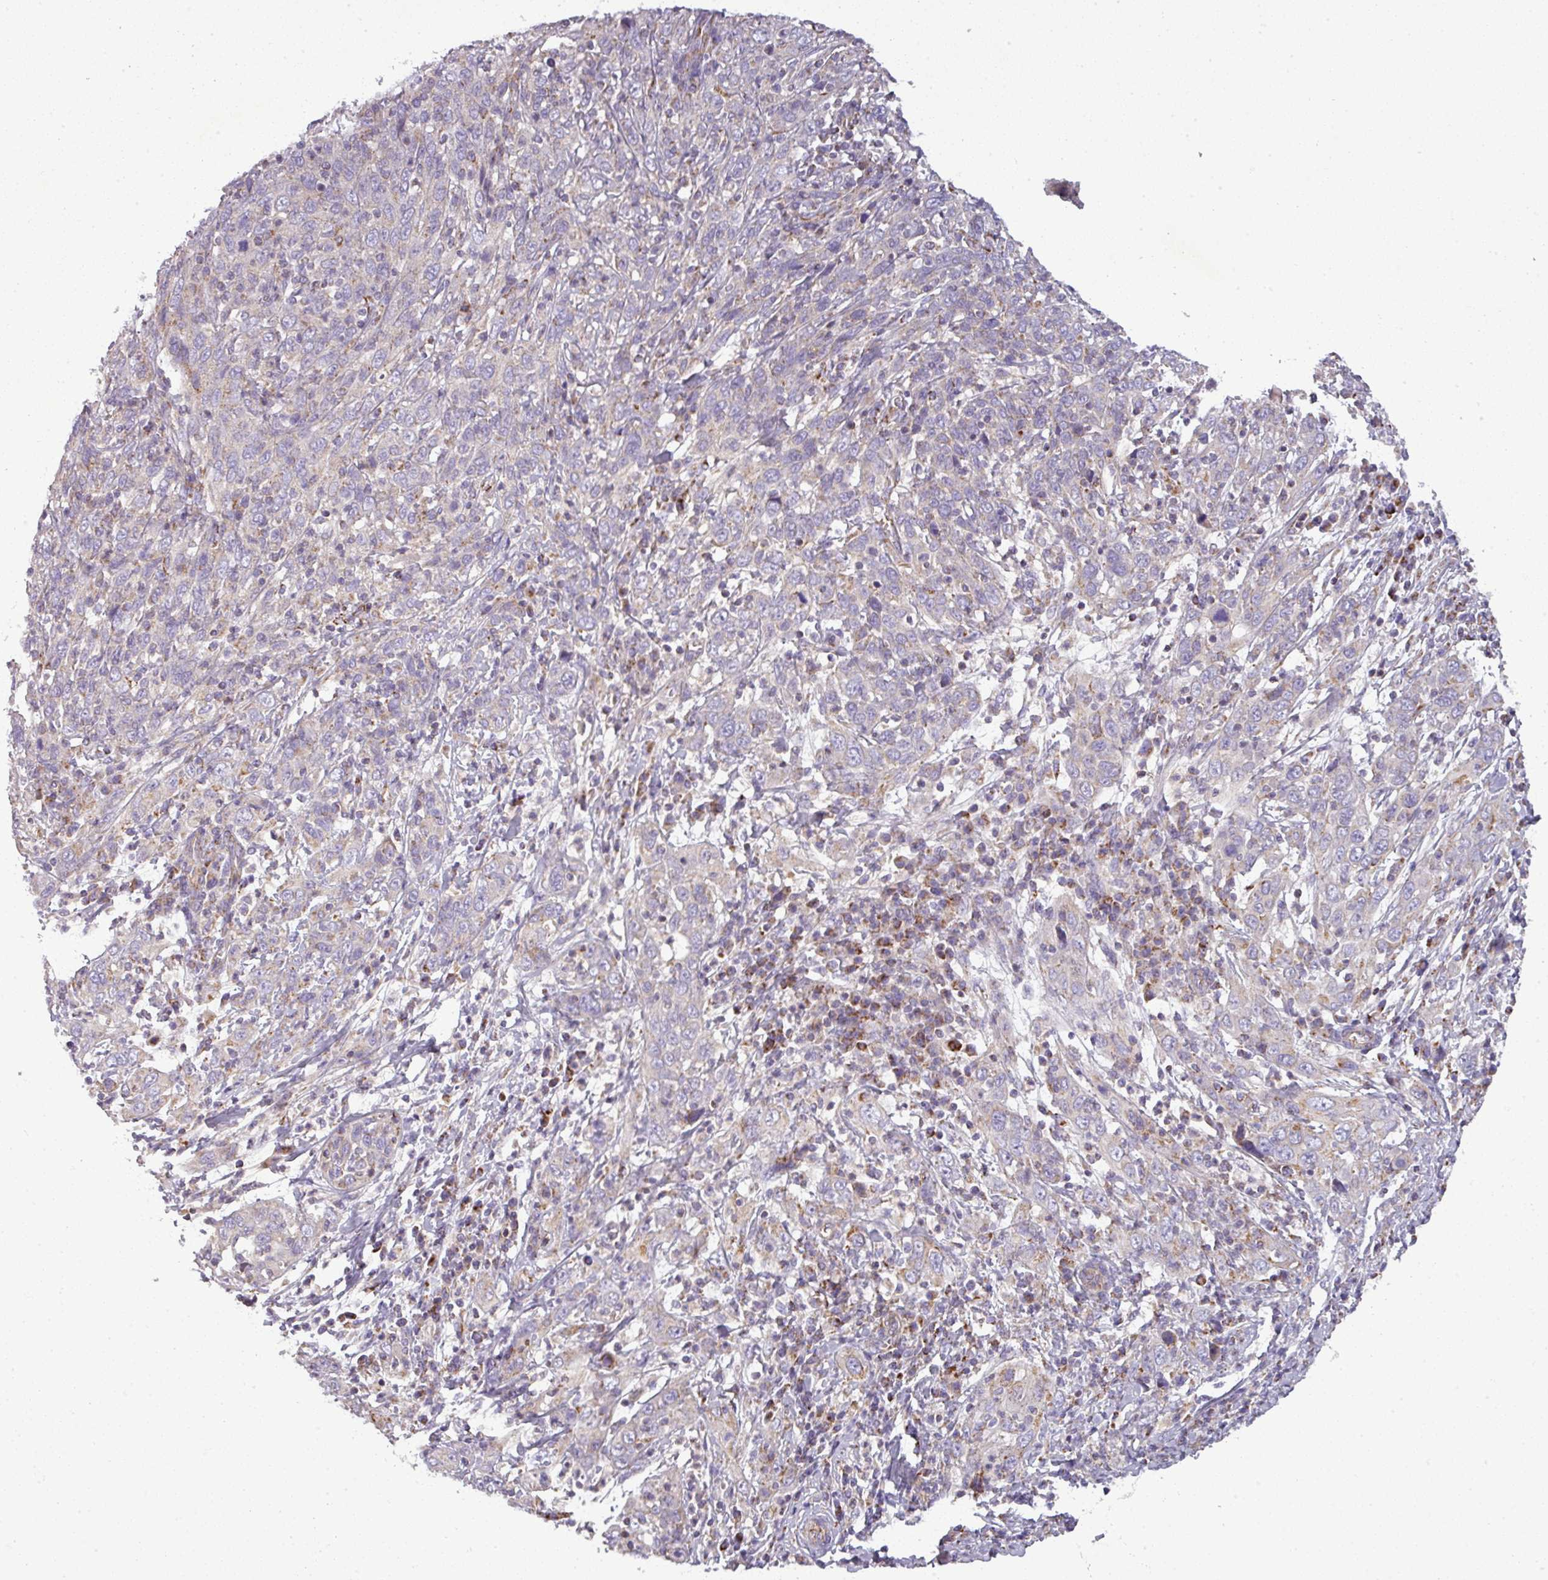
{"staining": {"intensity": "negative", "quantity": "none", "location": "none"}, "tissue": "cervical cancer", "cell_type": "Tumor cells", "image_type": "cancer", "snomed": [{"axis": "morphology", "description": "Squamous cell carcinoma, NOS"}, {"axis": "topography", "description": "Cervix"}], "caption": "An IHC micrograph of squamous cell carcinoma (cervical) is shown. There is no staining in tumor cells of squamous cell carcinoma (cervical).", "gene": "PNMA6A", "patient": {"sex": "female", "age": 46}}